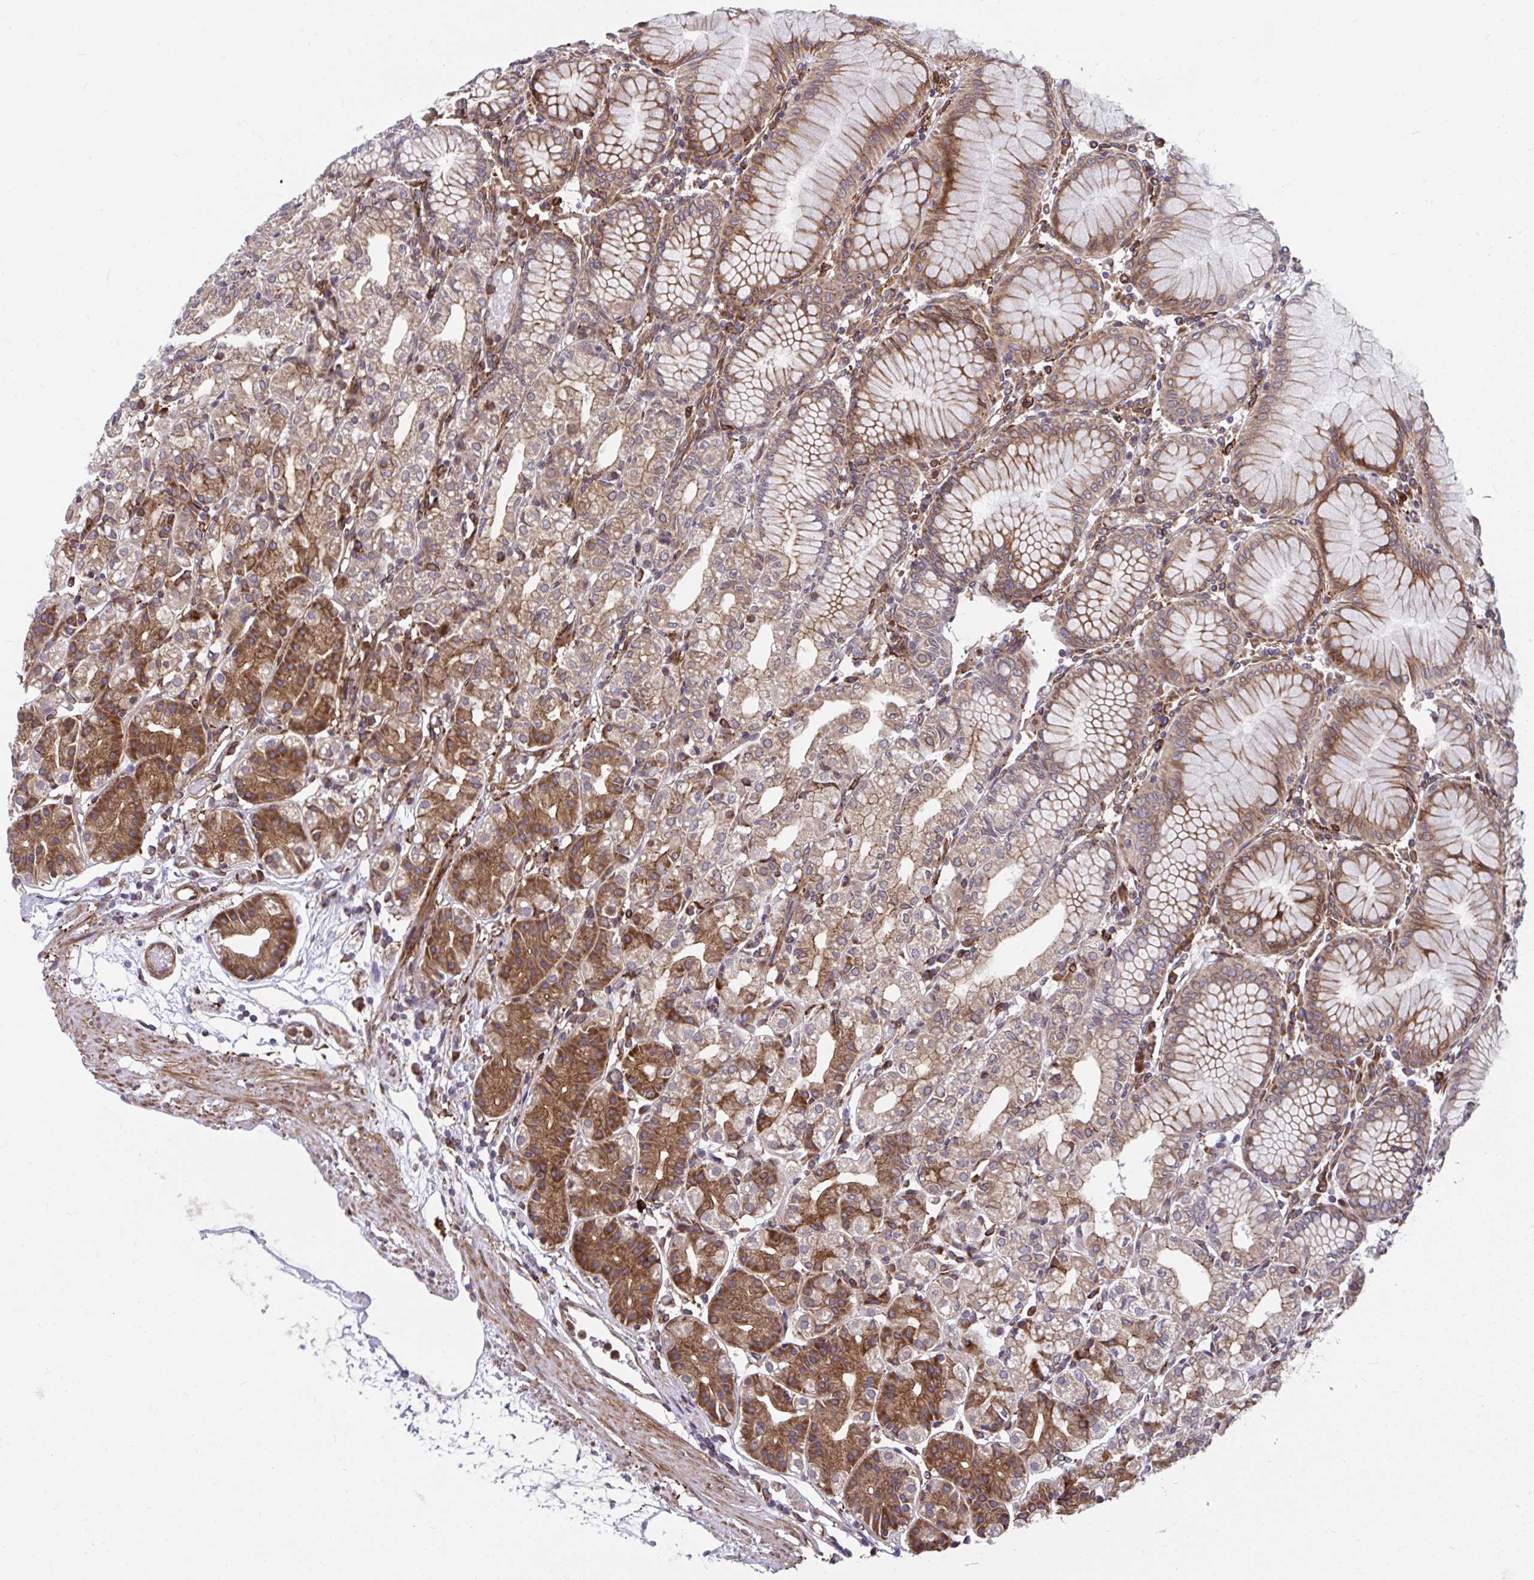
{"staining": {"intensity": "moderate", "quantity": ">75%", "location": "cytoplasmic/membranous"}, "tissue": "stomach", "cell_type": "Glandular cells", "image_type": "normal", "snomed": [{"axis": "morphology", "description": "Normal tissue, NOS"}, {"axis": "topography", "description": "Stomach"}], "caption": "IHC of unremarkable human stomach demonstrates medium levels of moderate cytoplasmic/membranous staining in about >75% of glandular cells.", "gene": "STIM2", "patient": {"sex": "female", "age": 57}}